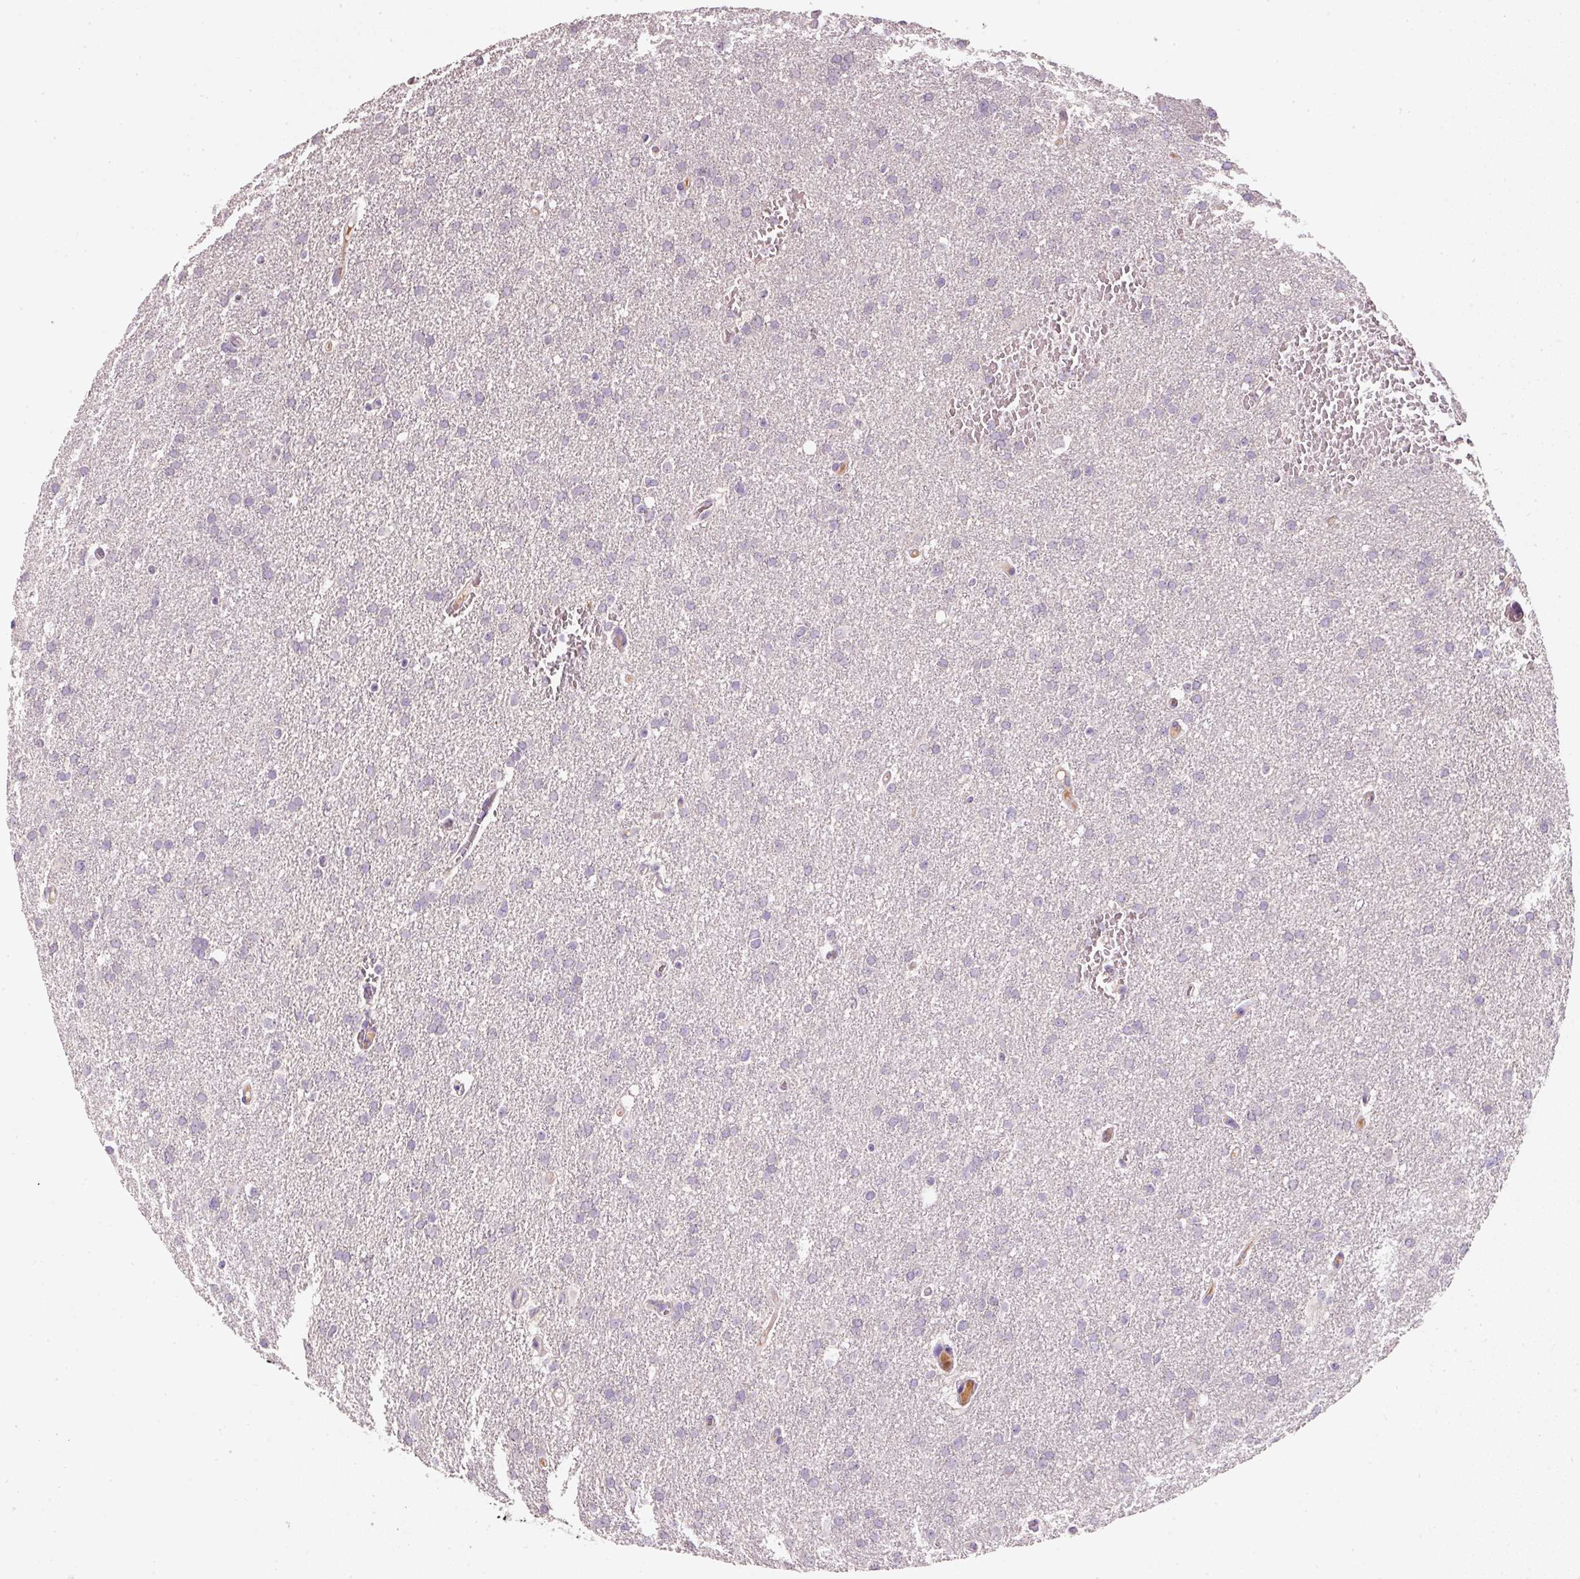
{"staining": {"intensity": "negative", "quantity": "none", "location": "none"}, "tissue": "glioma", "cell_type": "Tumor cells", "image_type": "cancer", "snomed": [{"axis": "morphology", "description": "Glioma, malignant, High grade"}, {"axis": "topography", "description": "Cerebral cortex"}], "caption": "A high-resolution histopathology image shows IHC staining of malignant glioma (high-grade), which displays no significant positivity in tumor cells.", "gene": "TMEM37", "patient": {"sex": "female", "age": 36}}